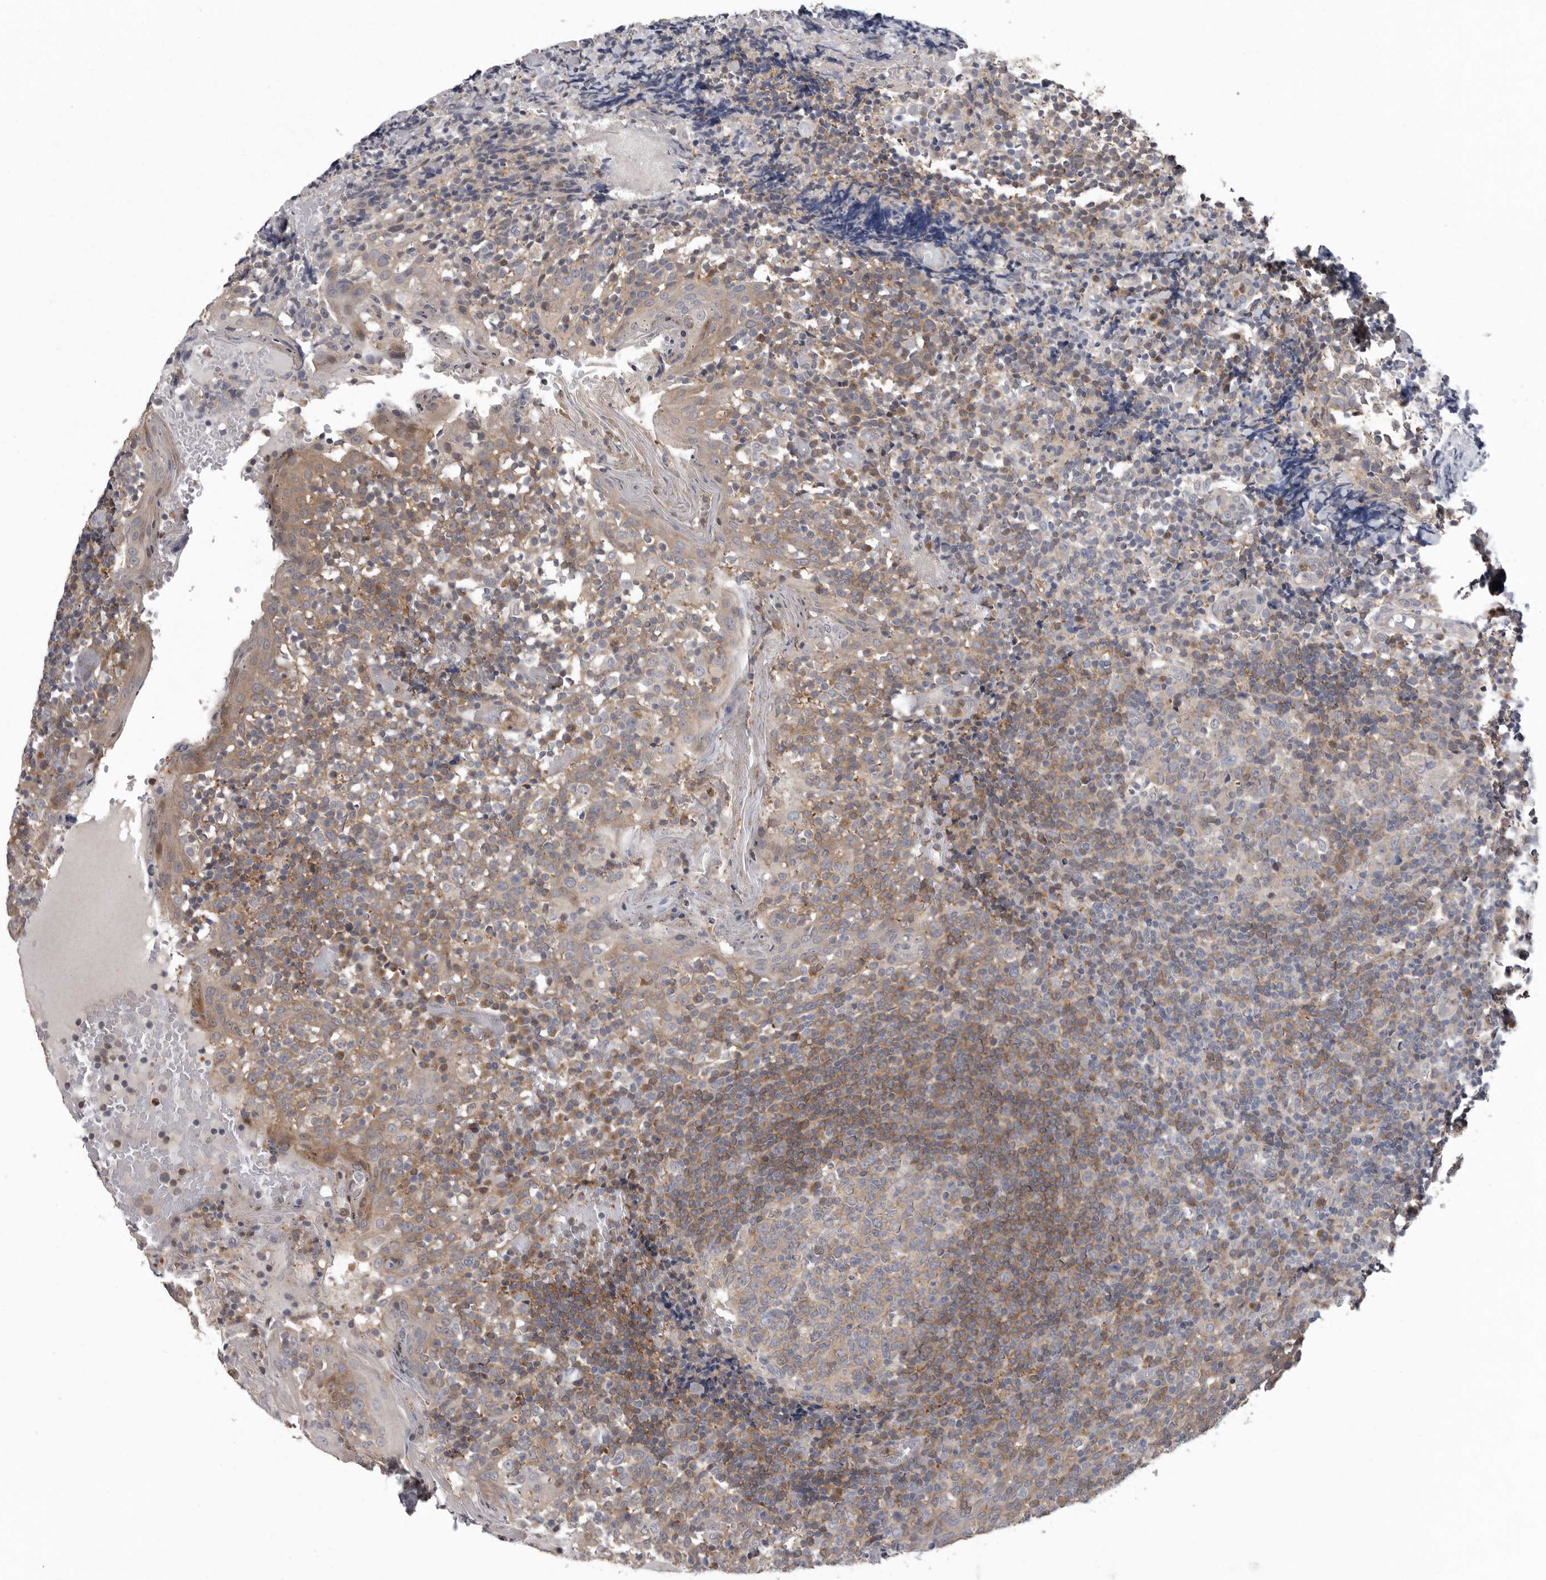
{"staining": {"intensity": "weak", "quantity": "<25%", "location": "cytoplasmic/membranous"}, "tissue": "tonsil", "cell_type": "Germinal center cells", "image_type": "normal", "snomed": [{"axis": "morphology", "description": "Normal tissue, NOS"}, {"axis": "topography", "description": "Tonsil"}], "caption": "Germinal center cells show no significant positivity in unremarkable tonsil. (DAB (3,3'-diaminobenzidine) IHC, high magnification).", "gene": "RALGPS2", "patient": {"sex": "female", "age": 19}}